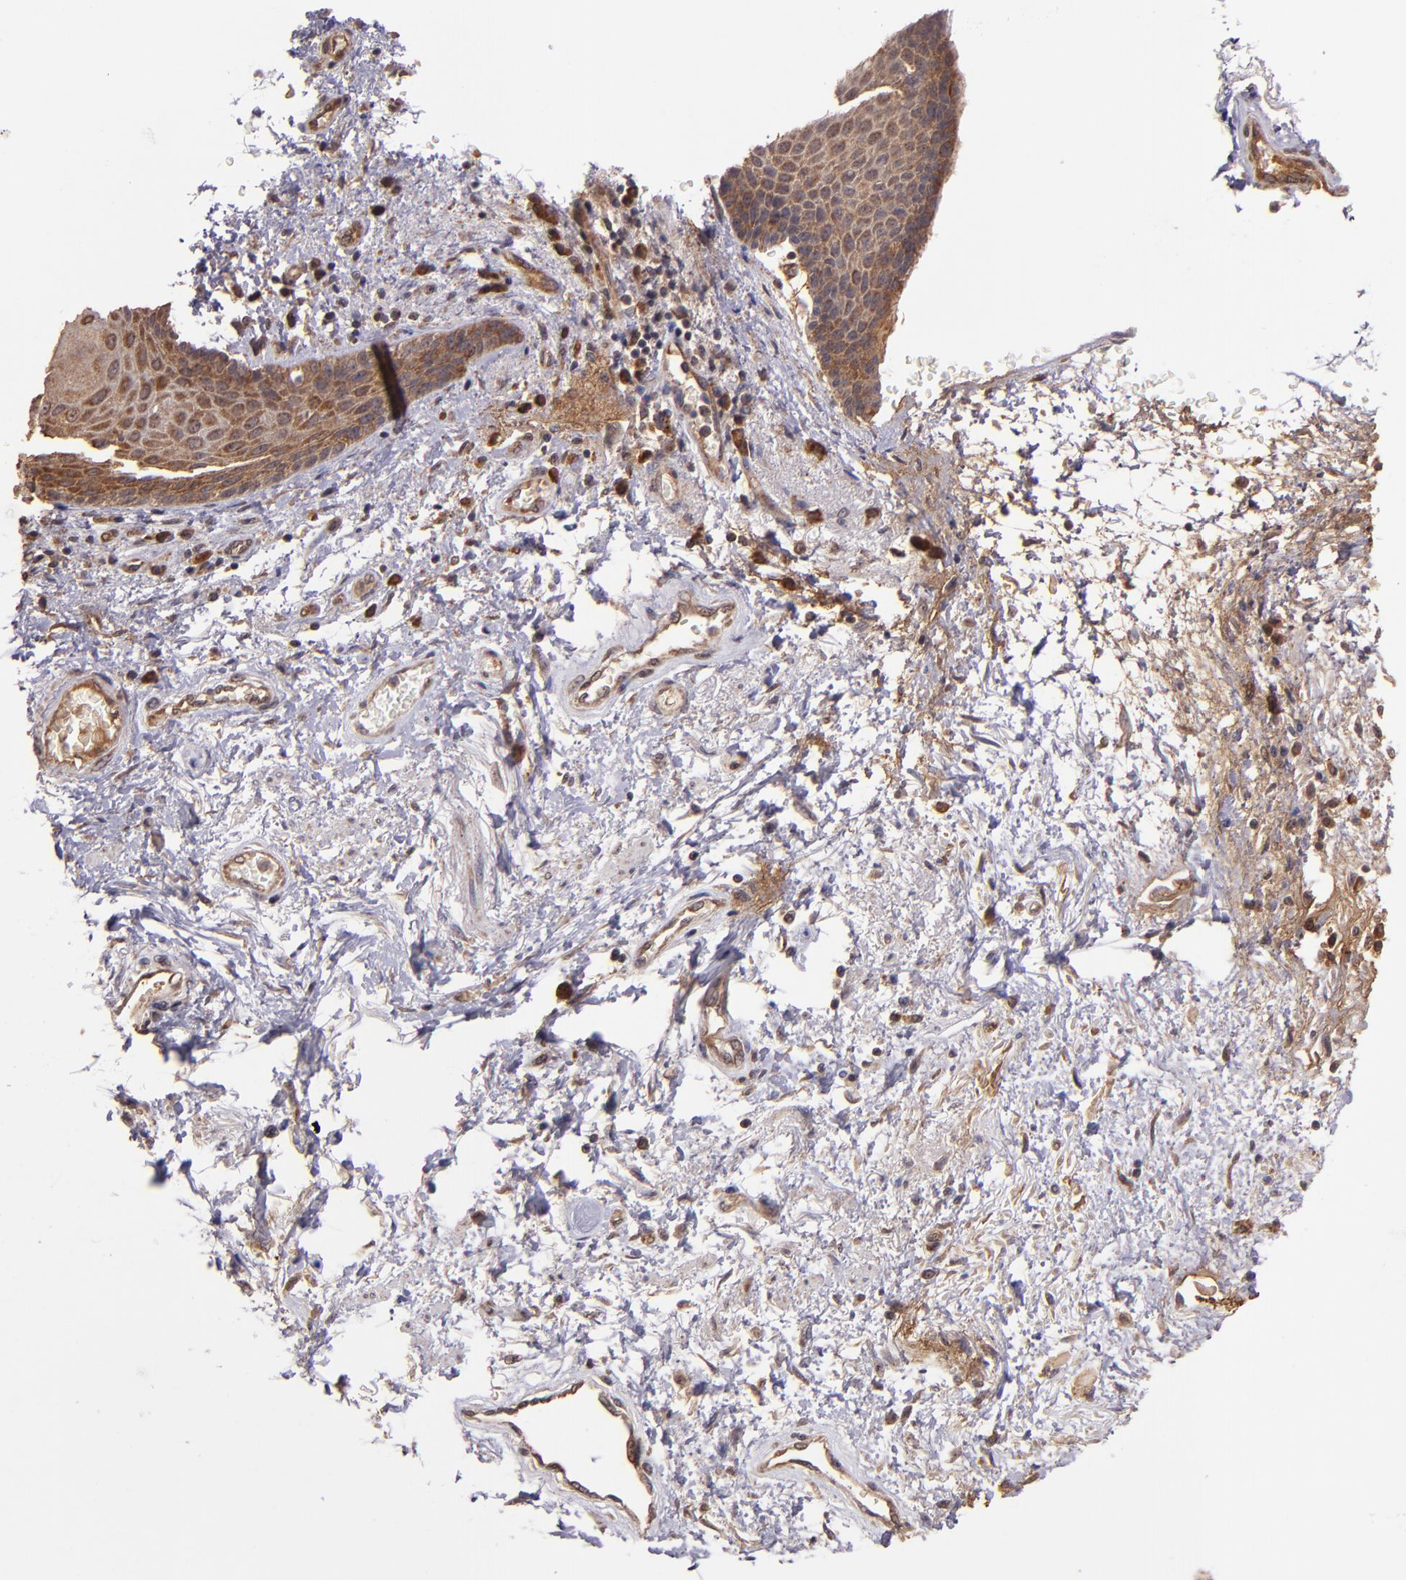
{"staining": {"intensity": "strong", "quantity": ">75%", "location": "cytoplasmic/membranous"}, "tissue": "skin", "cell_type": "Epidermal cells", "image_type": "normal", "snomed": [{"axis": "morphology", "description": "Normal tissue, NOS"}, {"axis": "topography", "description": "Anal"}], "caption": "Protein analysis of benign skin displays strong cytoplasmic/membranous expression in about >75% of epidermal cells. (DAB (3,3'-diaminobenzidine) IHC, brown staining for protein, blue staining for nuclei).", "gene": "USP51", "patient": {"sex": "female", "age": 46}}